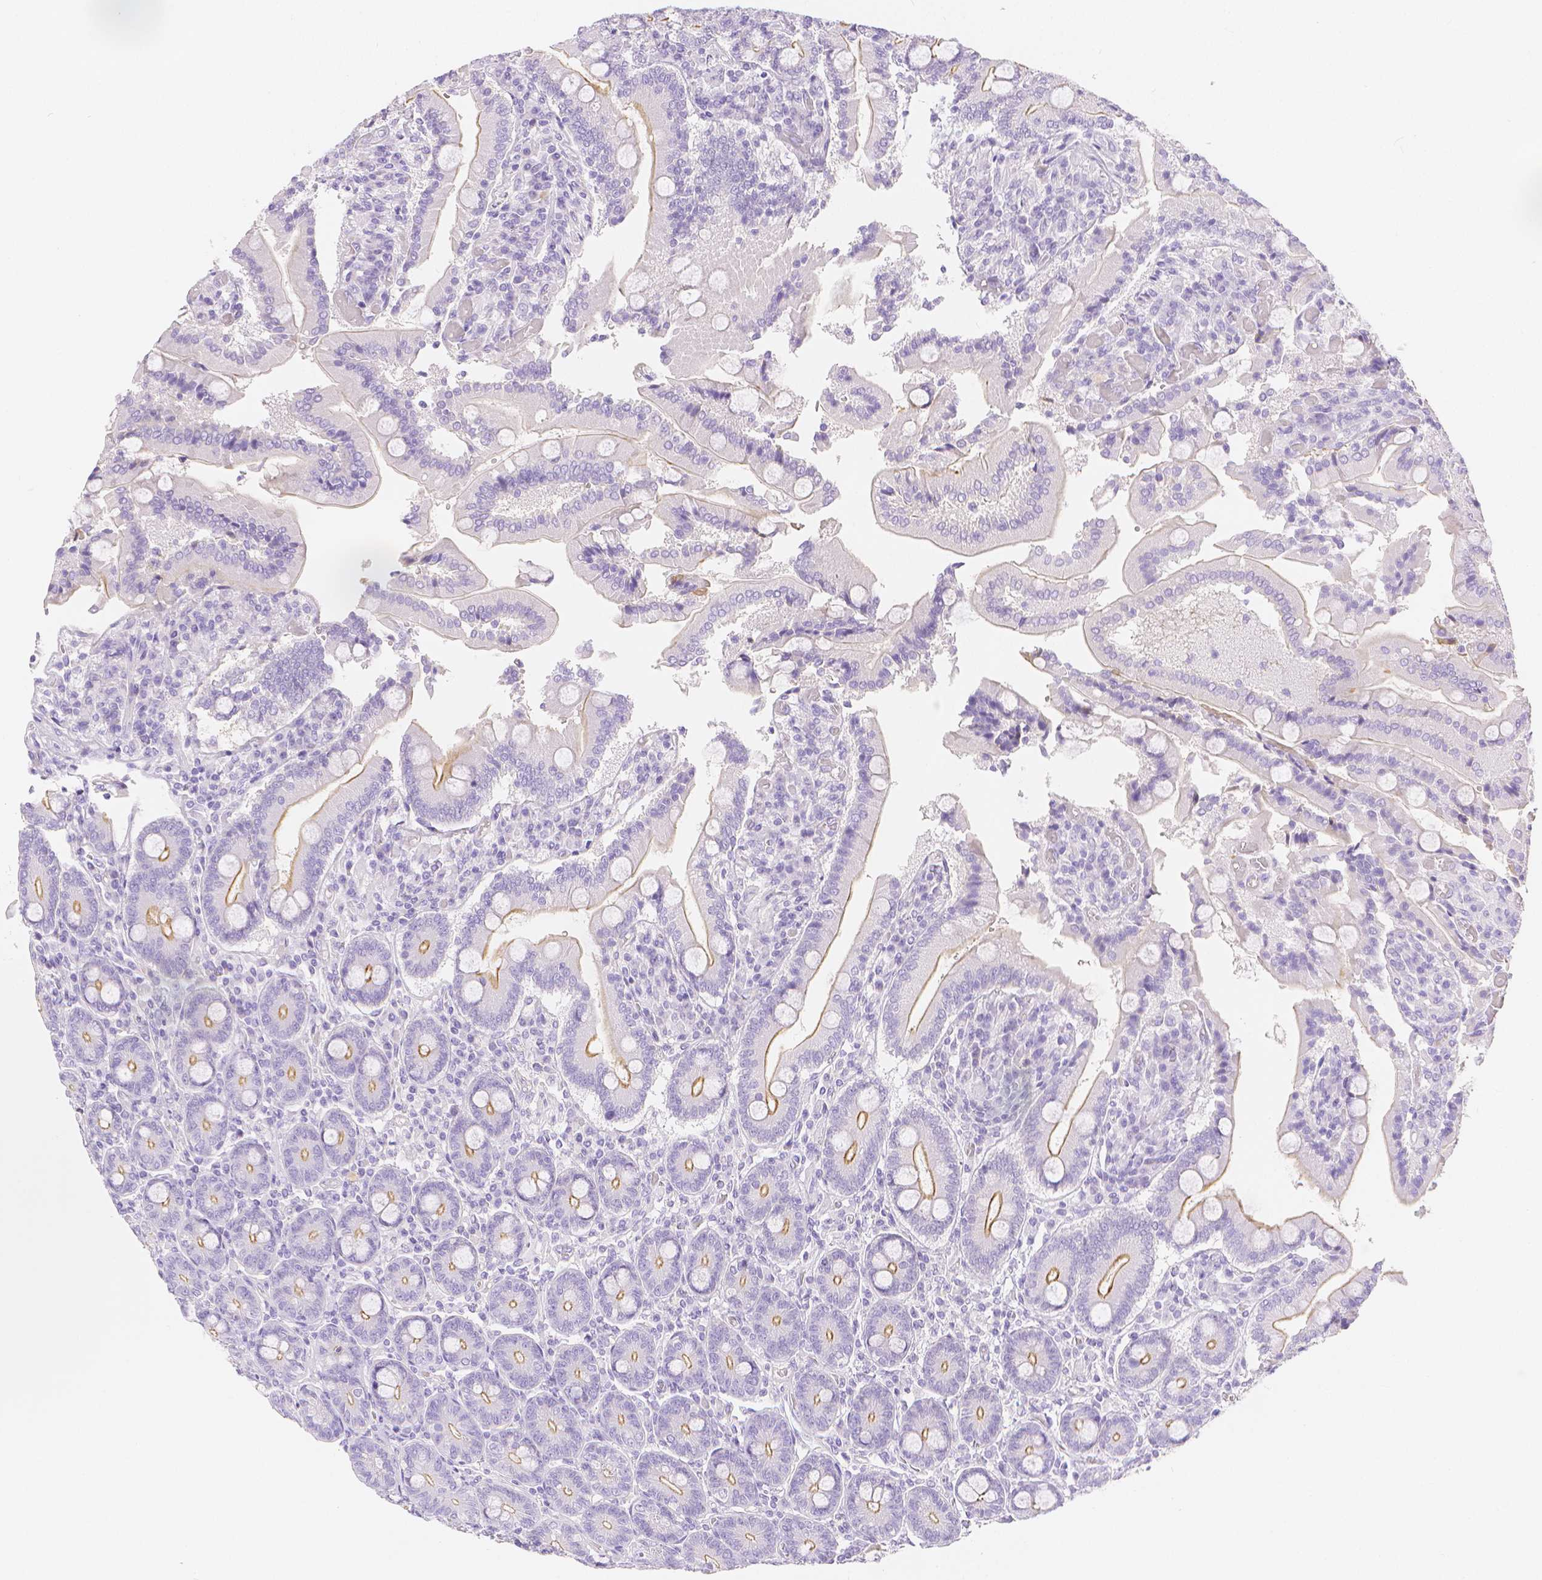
{"staining": {"intensity": "moderate", "quantity": "<25%", "location": "cytoplasmic/membranous"}, "tissue": "duodenum", "cell_type": "Glandular cells", "image_type": "normal", "snomed": [{"axis": "morphology", "description": "Normal tissue, NOS"}, {"axis": "topography", "description": "Duodenum"}], "caption": "A brown stain highlights moderate cytoplasmic/membranous expression of a protein in glandular cells of normal human duodenum. (brown staining indicates protein expression, while blue staining denotes nuclei).", "gene": "SLC27A5", "patient": {"sex": "female", "age": 62}}